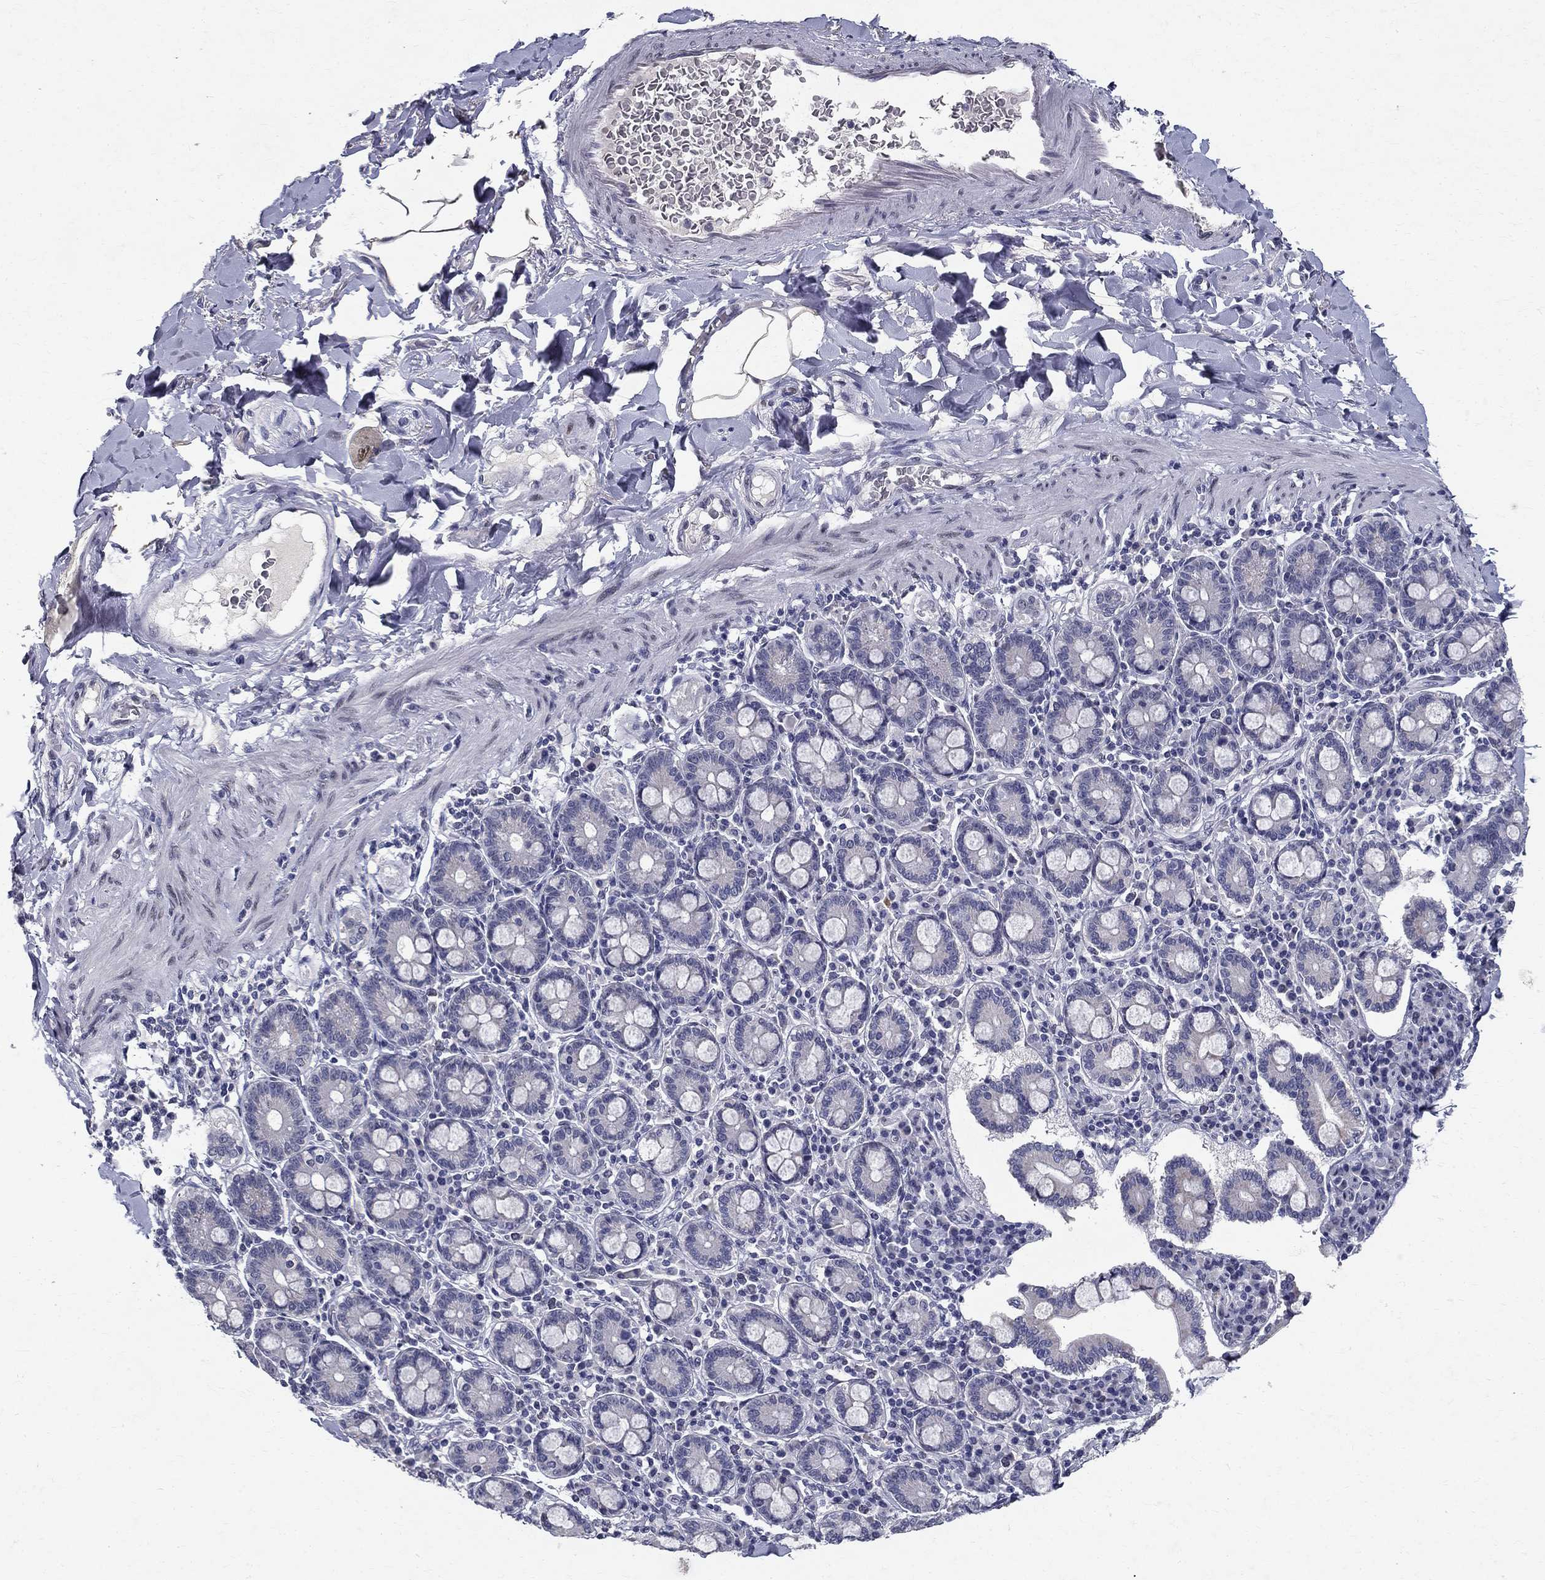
{"staining": {"intensity": "negative", "quantity": "none", "location": "none"}, "tissue": "adipose tissue", "cell_type": "Adipocytes", "image_type": "normal", "snomed": [{"axis": "morphology", "description": "Normal tissue, NOS"}, {"axis": "topography", "description": "Smooth muscle"}, {"axis": "topography", "description": "Duodenum"}, {"axis": "topography", "description": "Peripheral nerve tissue"}], "caption": "IHC image of benign human adipose tissue stained for a protein (brown), which reveals no staining in adipocytes.", "gene": "RBFOX1", "patient": {"sex": "female", "age": 61}}